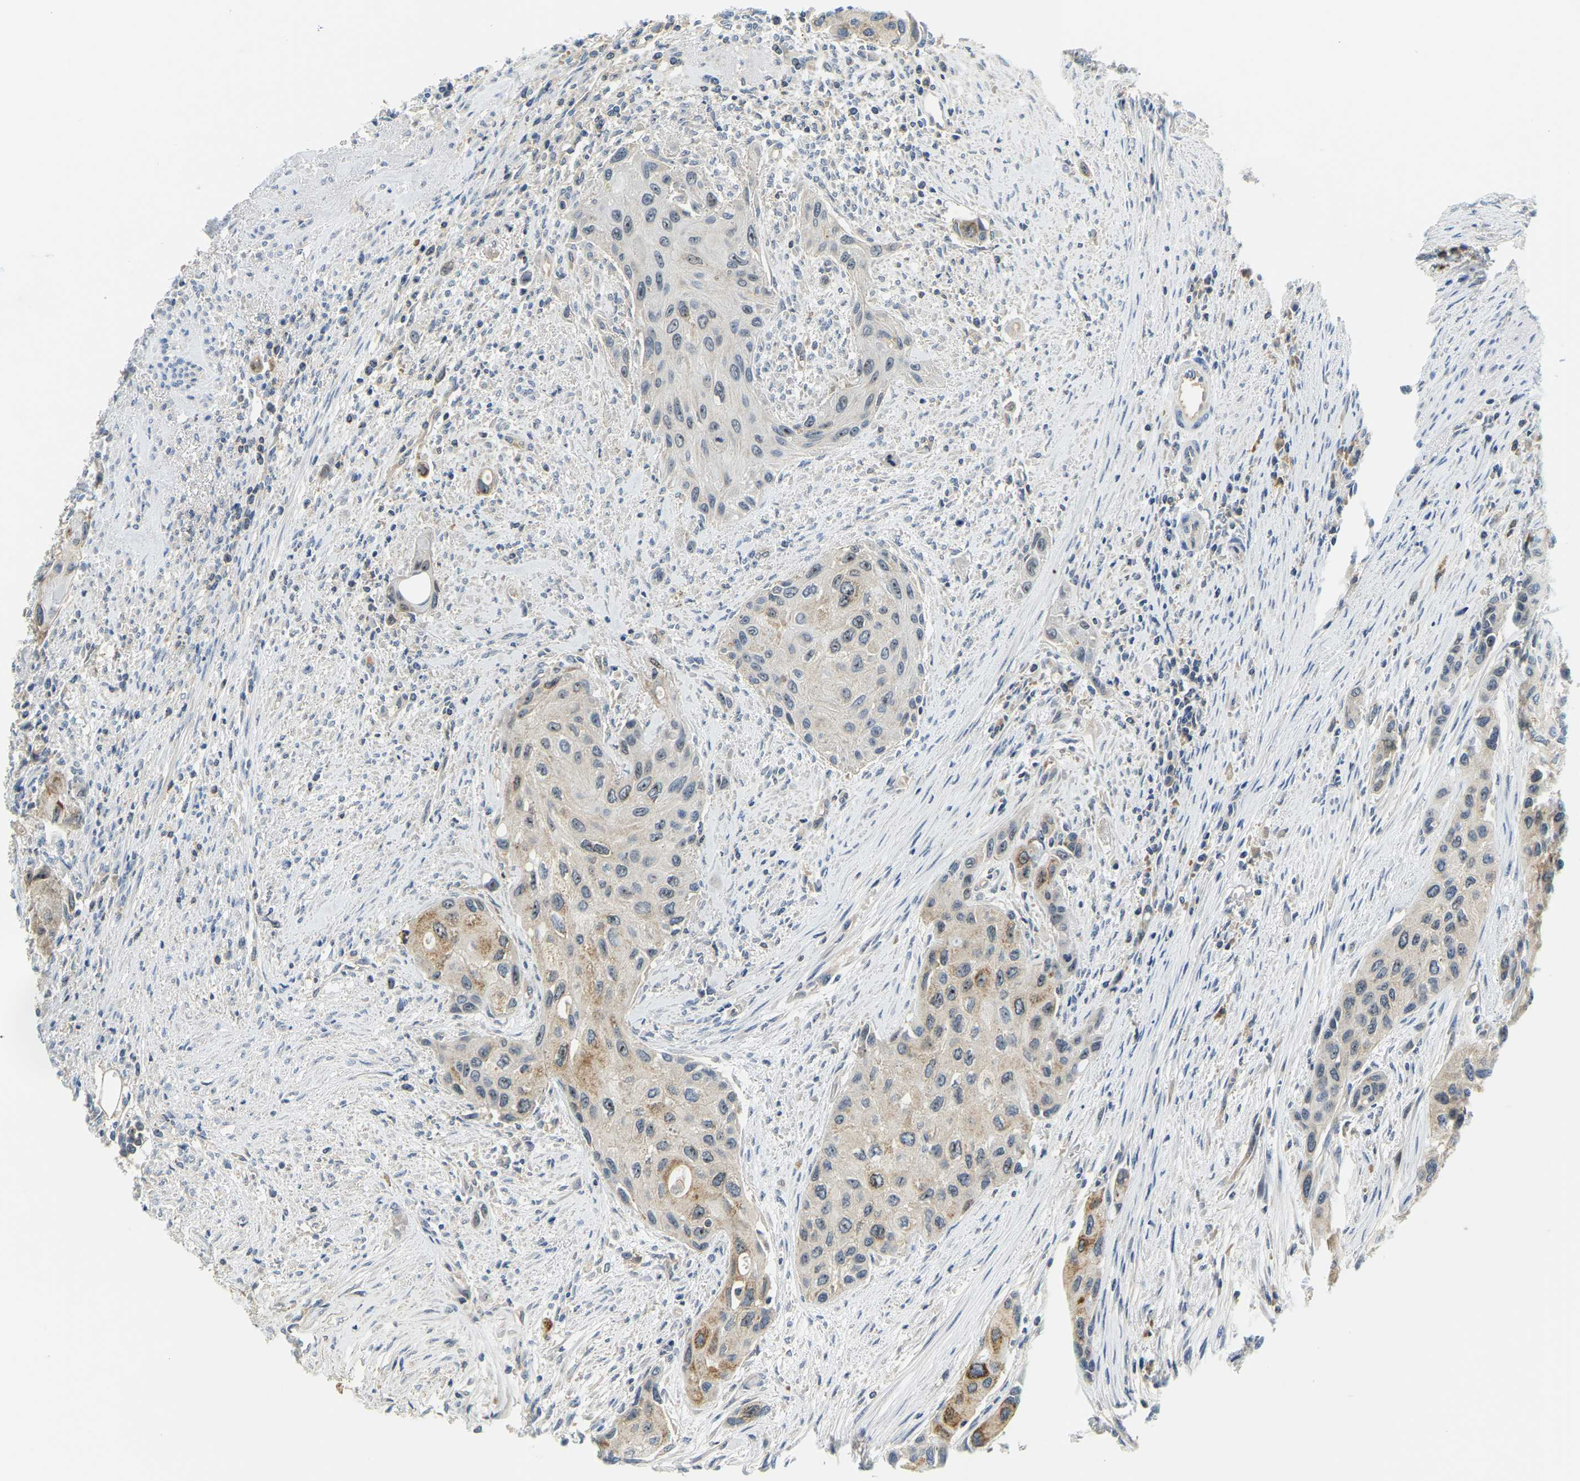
{"staining": {"intensity": "moderate", "quantity": "<25%", "location": "cytoplasmic/membranous,nuclear"}, "tissue": "urothelial cancer", "cell_type": "Tumor cells", "image_type": "cancer", "snomed": [{"axis": "morphology", "description": "Urothelial carcinoma, High grade"}, {"axis": "topography", "description": "Urinary bladder"}], "caption": "This image exhibits IHC staining of human urothelial cancer, with low moderate cytoplasmic/membranous and nuclear staining in about <25% of tumor cells.", "gene": "RRP1", "patient": {"sex": "female", "age": 56}}